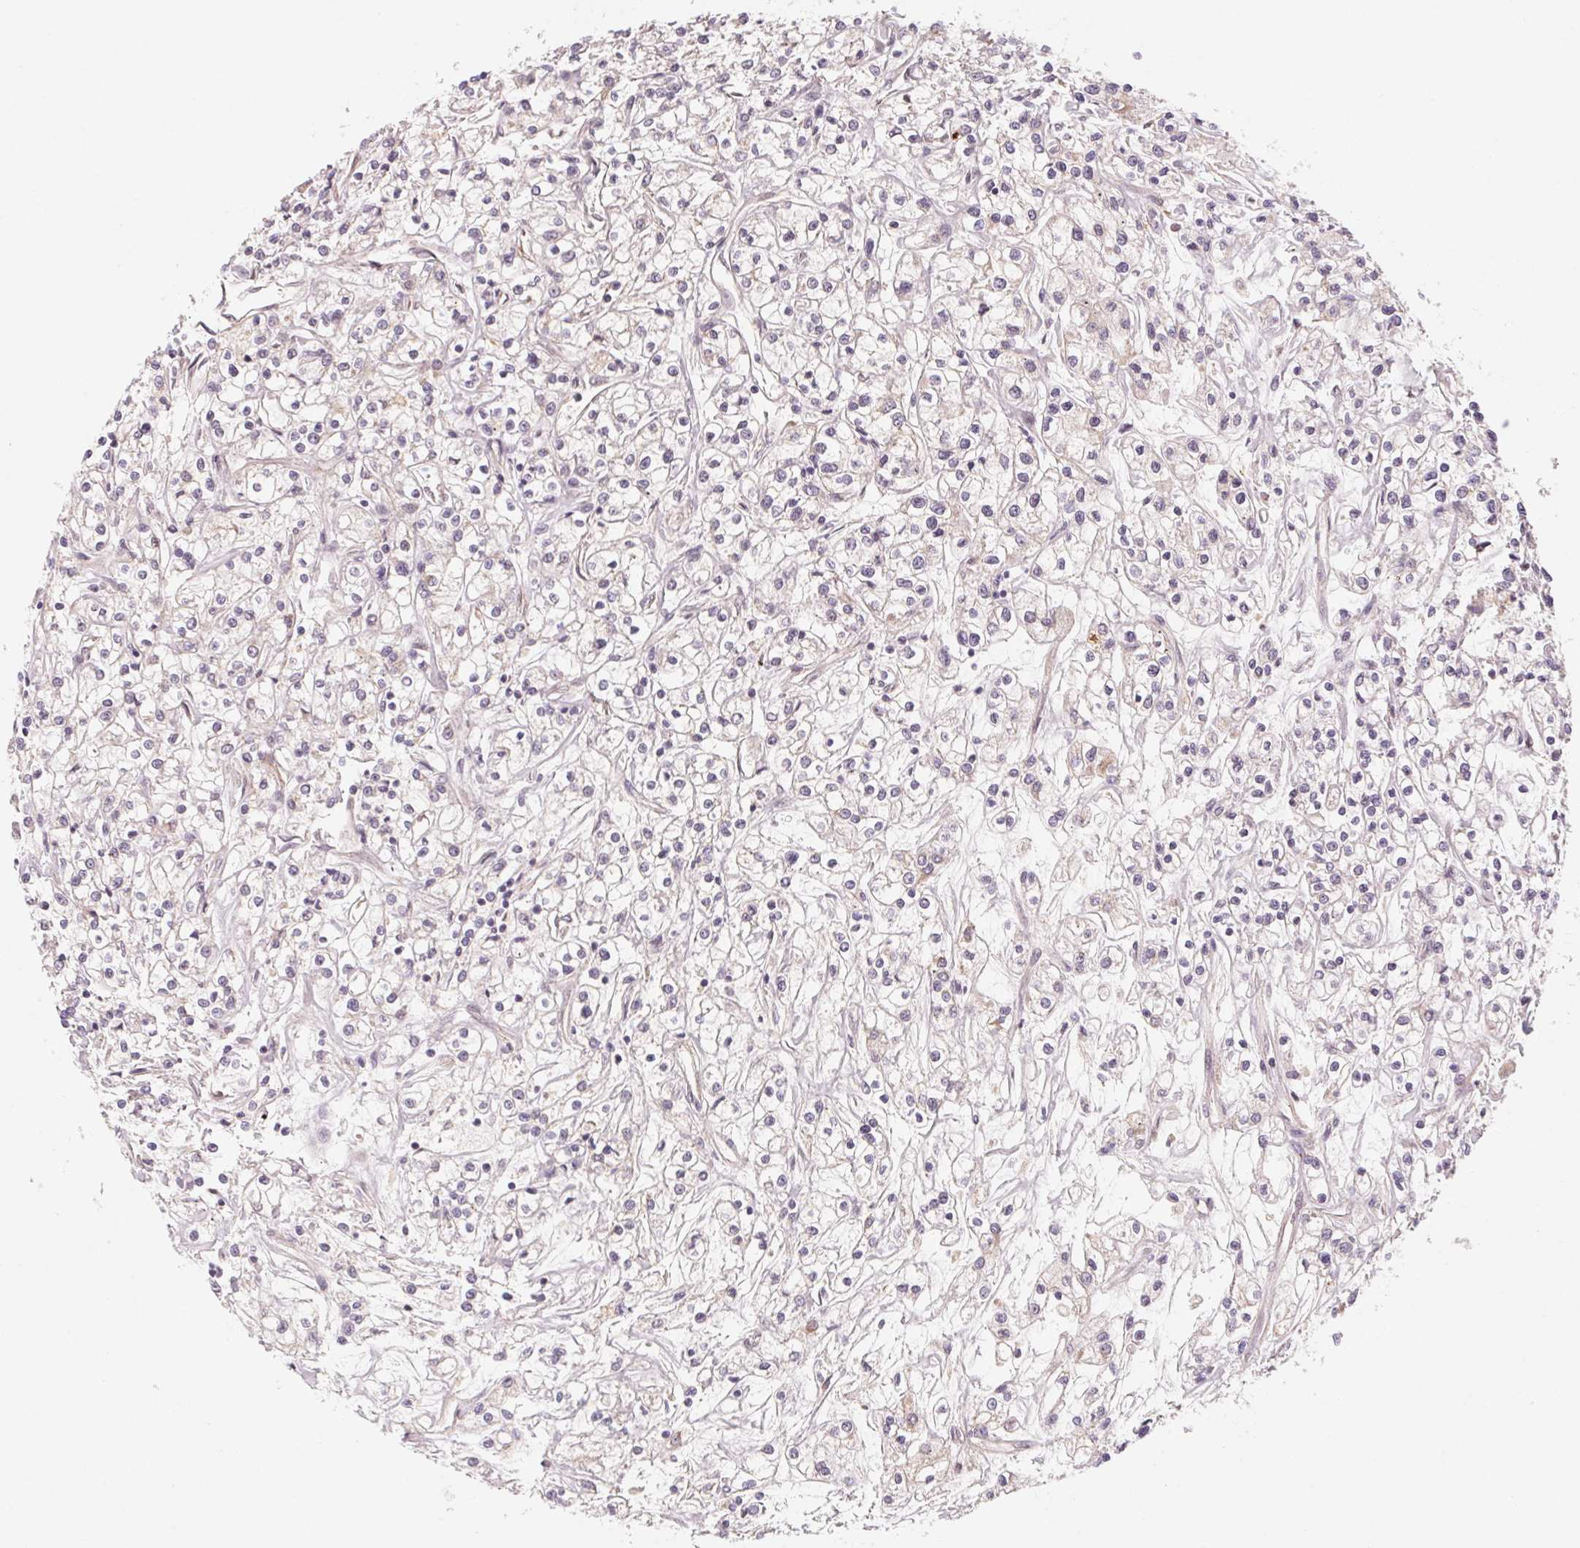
{"staining": {"intensity": "negative", "quantity": "none", "location": "none"}, "tissue": "renal cancer", "cell_type": "Tumor cells", "image_type": "cancer", "snomed": [{"axis": "morphology", "description": "Adenocarcinoma, NOS"}, {"axis": "topography", "description": "Kidney"}], "caption": "Tumor cells are negative for brown protein staining in renal cancer (adenocarcinoma).", "gene": "CCDC112", "patient": {"sex": "female", "age": 59}}